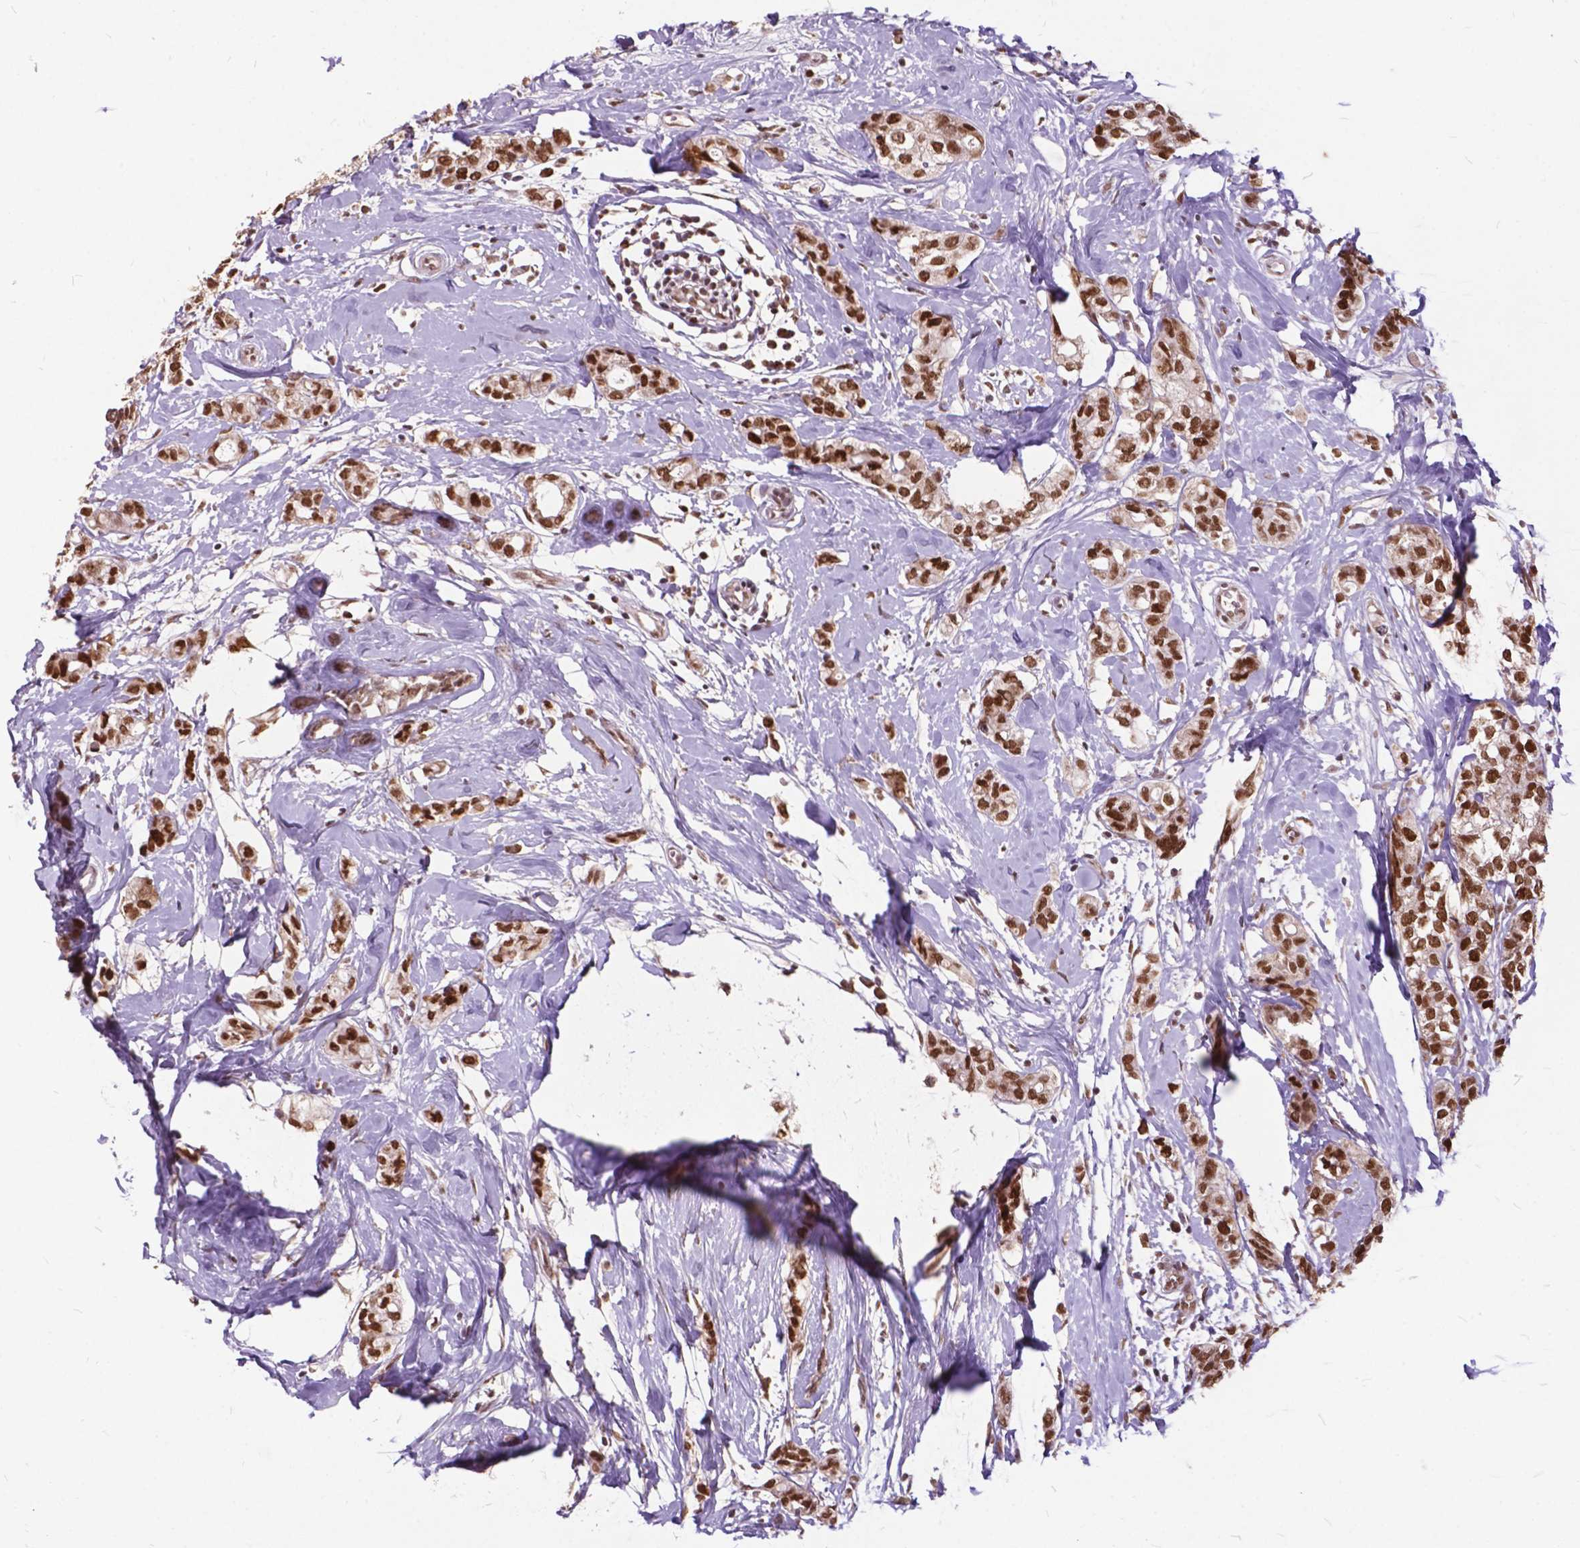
{"staining": {"intensity": "strong", "quantity": ">75%", "location": "cytoplasmic/membranous,nuclear"}, "tissue": "breast cancer", "cell_type": "Tumor cells", "image_type": "cancer", "snomed": [{"axis": "morphology", "description": "Duct carcinoma"}, {"axis": "topography", "description": "Breast"}], "caption": "Immunohistochemical staining of human breast invasive ductal carcinoma exhibits strong cytoplasmic/membranous and nuclear protein staining in about >75% of tumor cells.", "gene": "MSH2", "patient": {"sex": "female", "age": 40}}